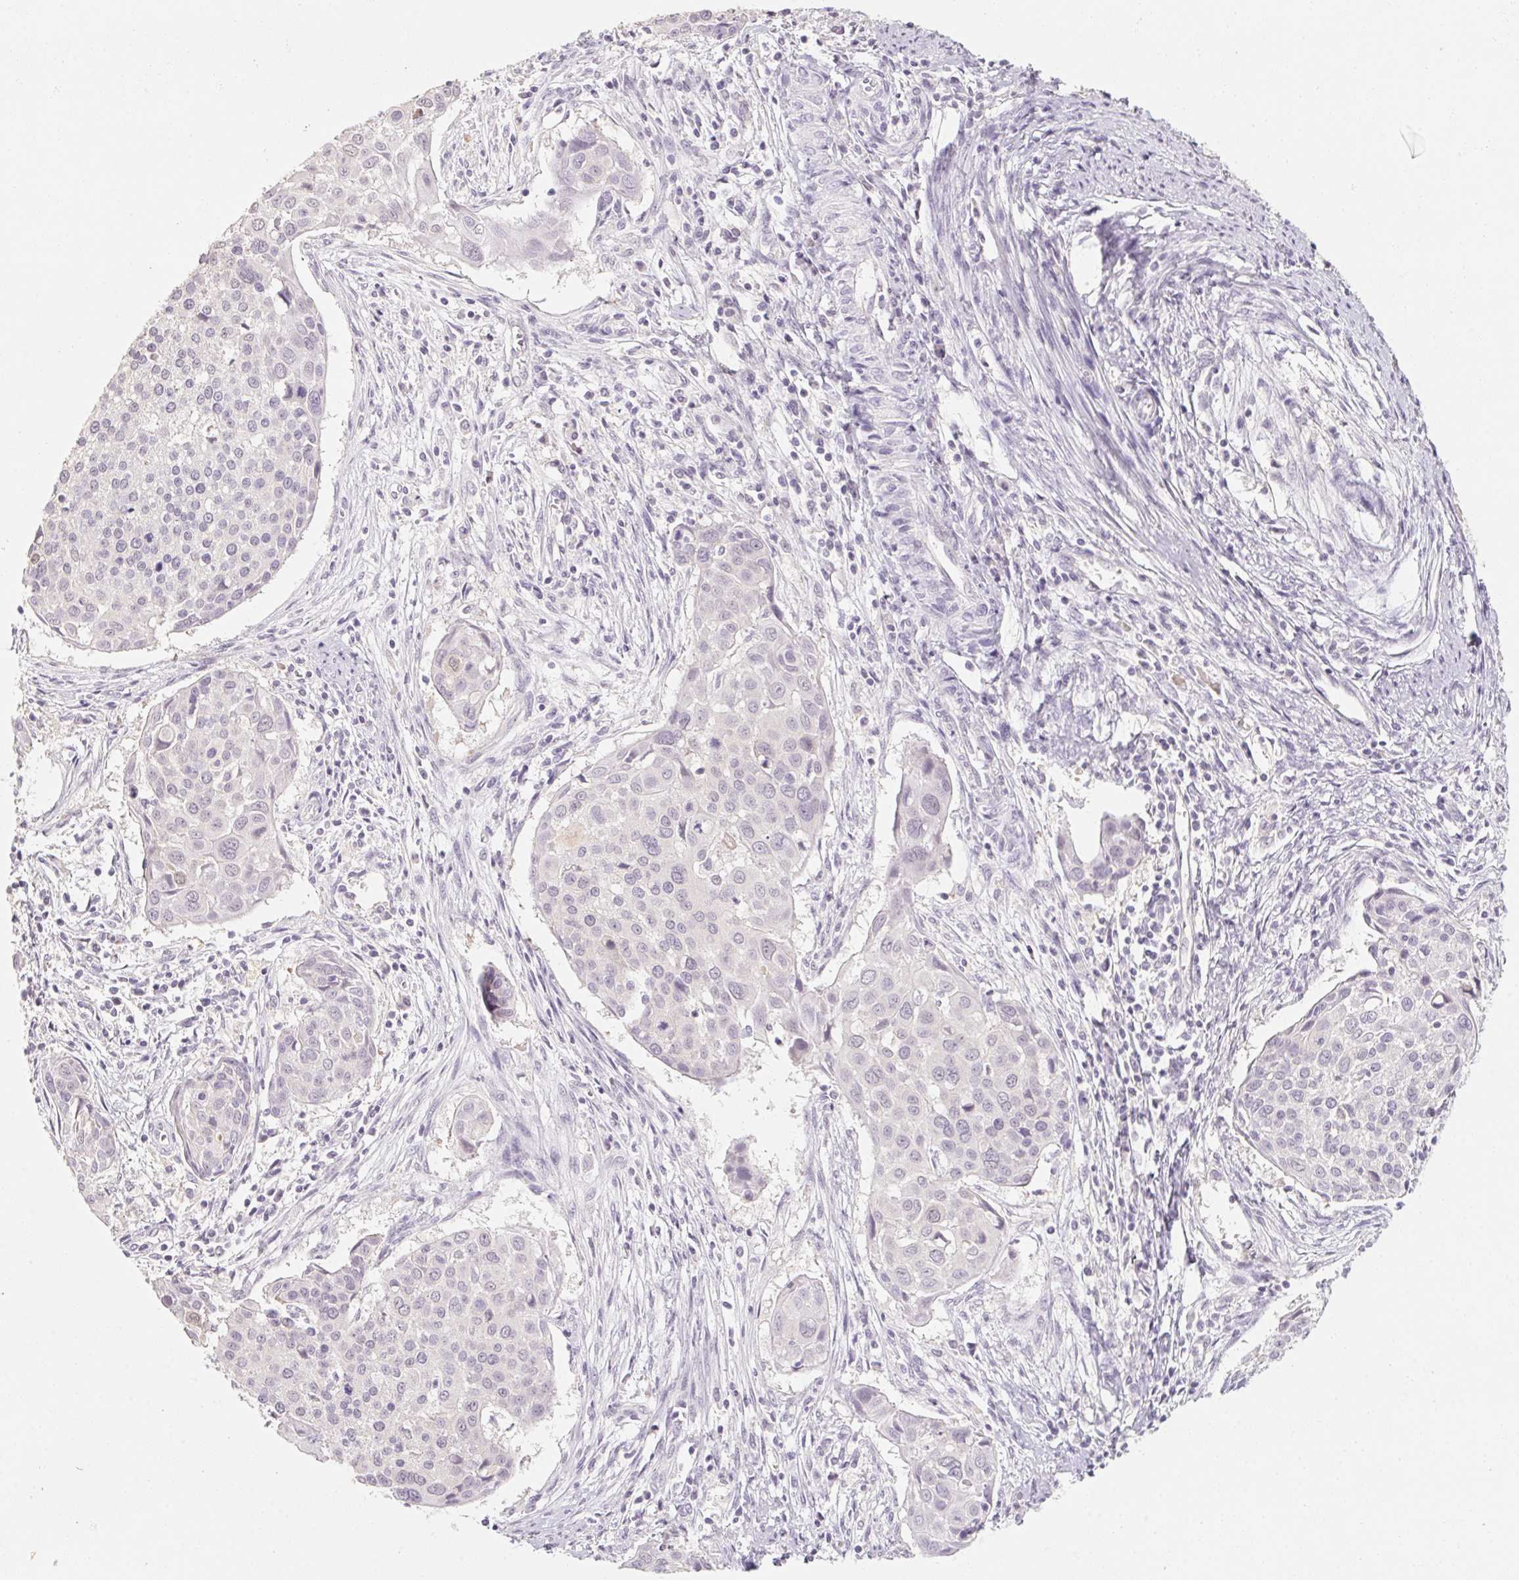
{"staining": {"intensity": "negative", "quantity": "none", "location": "none"}, "tissue": "cervical cancer", "cell_type": "Tumor cells", "image_type": "cancer", "snomed": [{"axis": "morphology", "description": "Squamous cell carcinoma, NOS"}, {"axis": "topography", "description": "Cervix"}], "caption": "Tumor cells are negative for protein expression in human cervical cancer. (DAB immunohistochemistry (IHC) with hematoxylin counter stain).", "gene": "CAPZA3", "patient": {"sex": "female", "age": 39}}